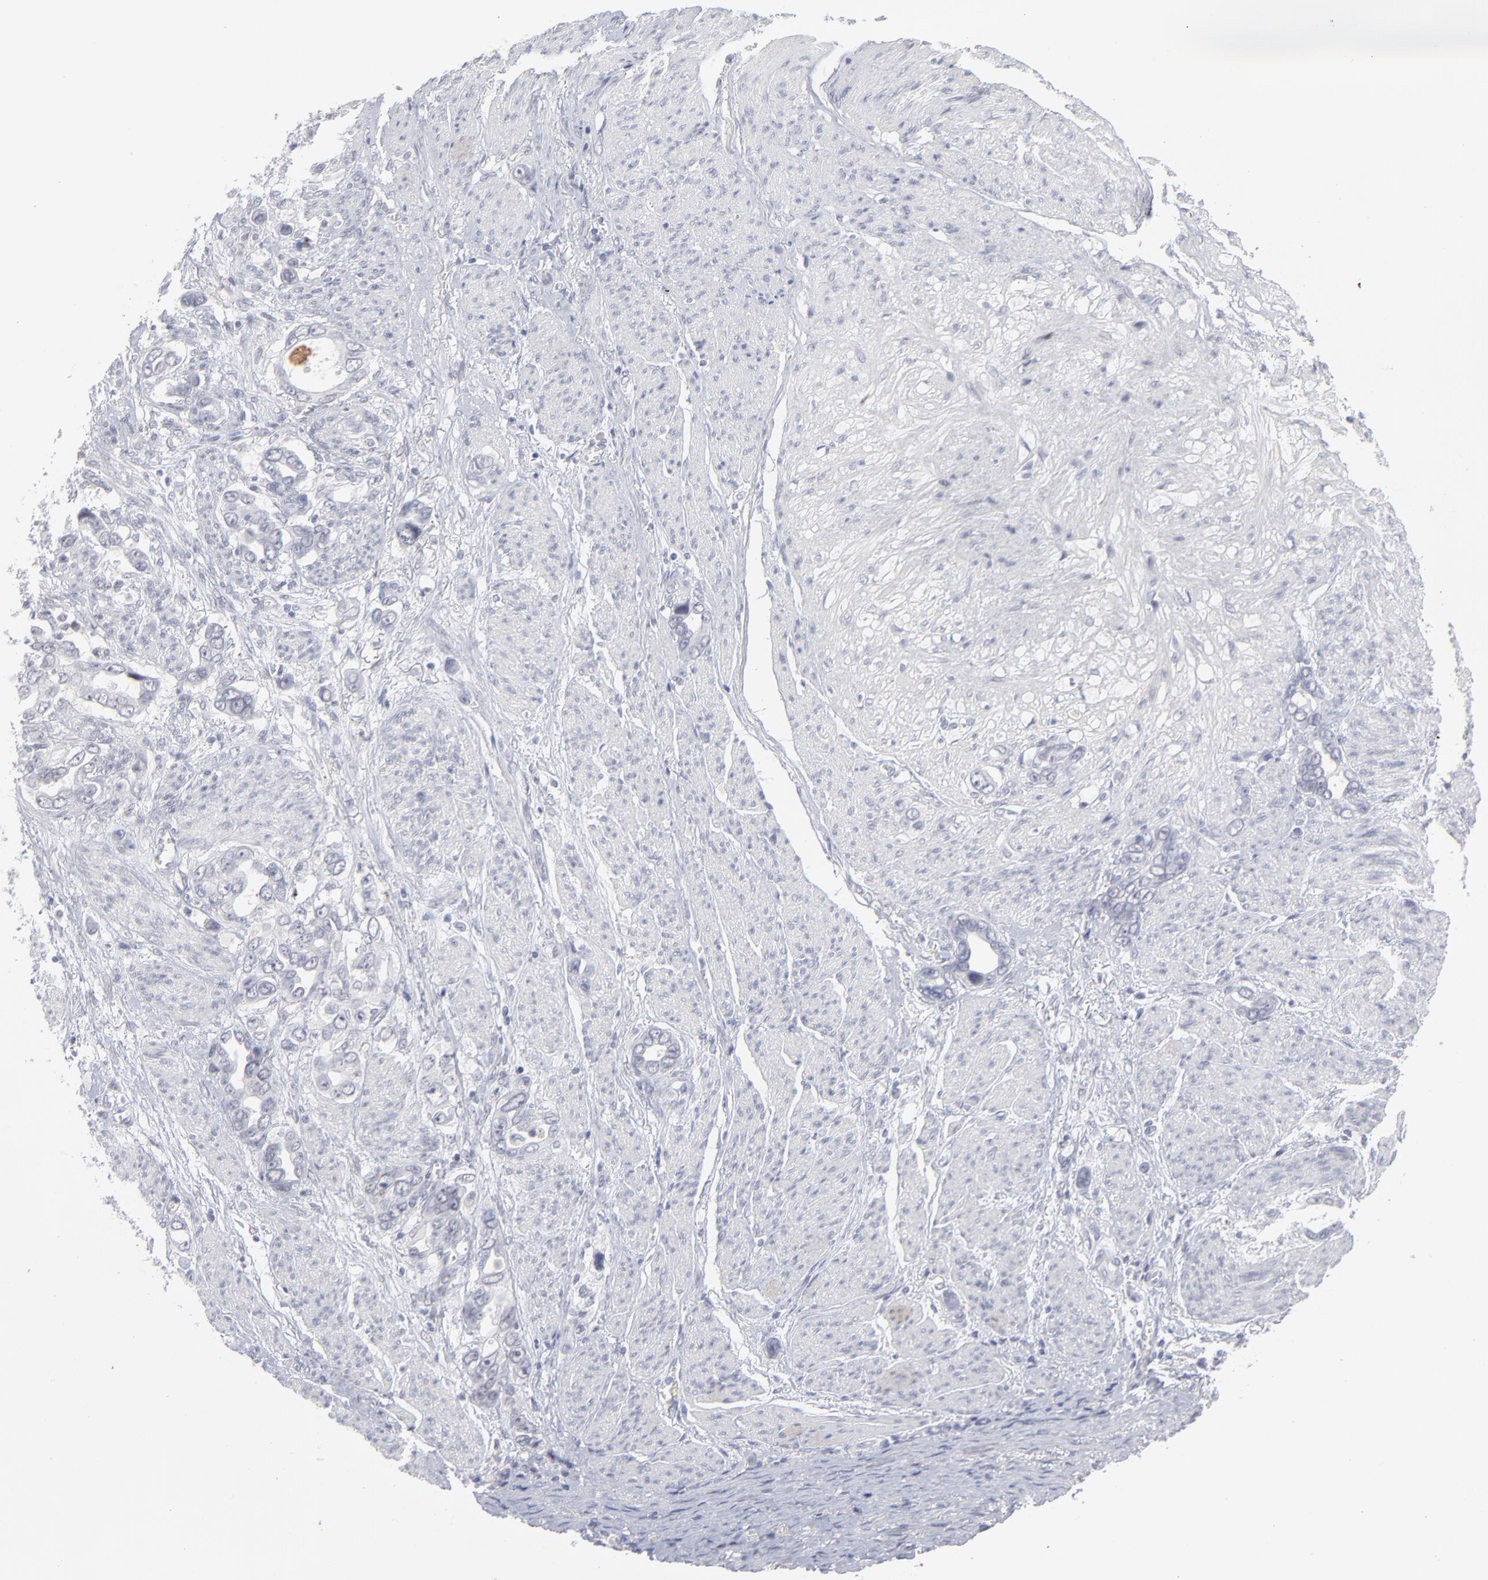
{"staining": {"intensity": "negative", "quantity": "none", "location": "none"}, "tissue": "stomach cancer", "cell_type": "Tumor cells", "image_type": "cancer", "snomed": [{"axis": "morphology", "description": "Adenocarcinoma, NOS"}, {"axis": "topography", "description": "Stomach"}], "caption": "The immunohistochemistry micrograph has no significant positivity in tumor cells of stomach adenocarcinoma tissue. (Stains: DAB immunohistochemistry with hematoxylin counter stain, Microscopy: brightfield microscopy at high magnification).", "gene": "CCR2", "patient": {"sex": "male", "age": 78}}